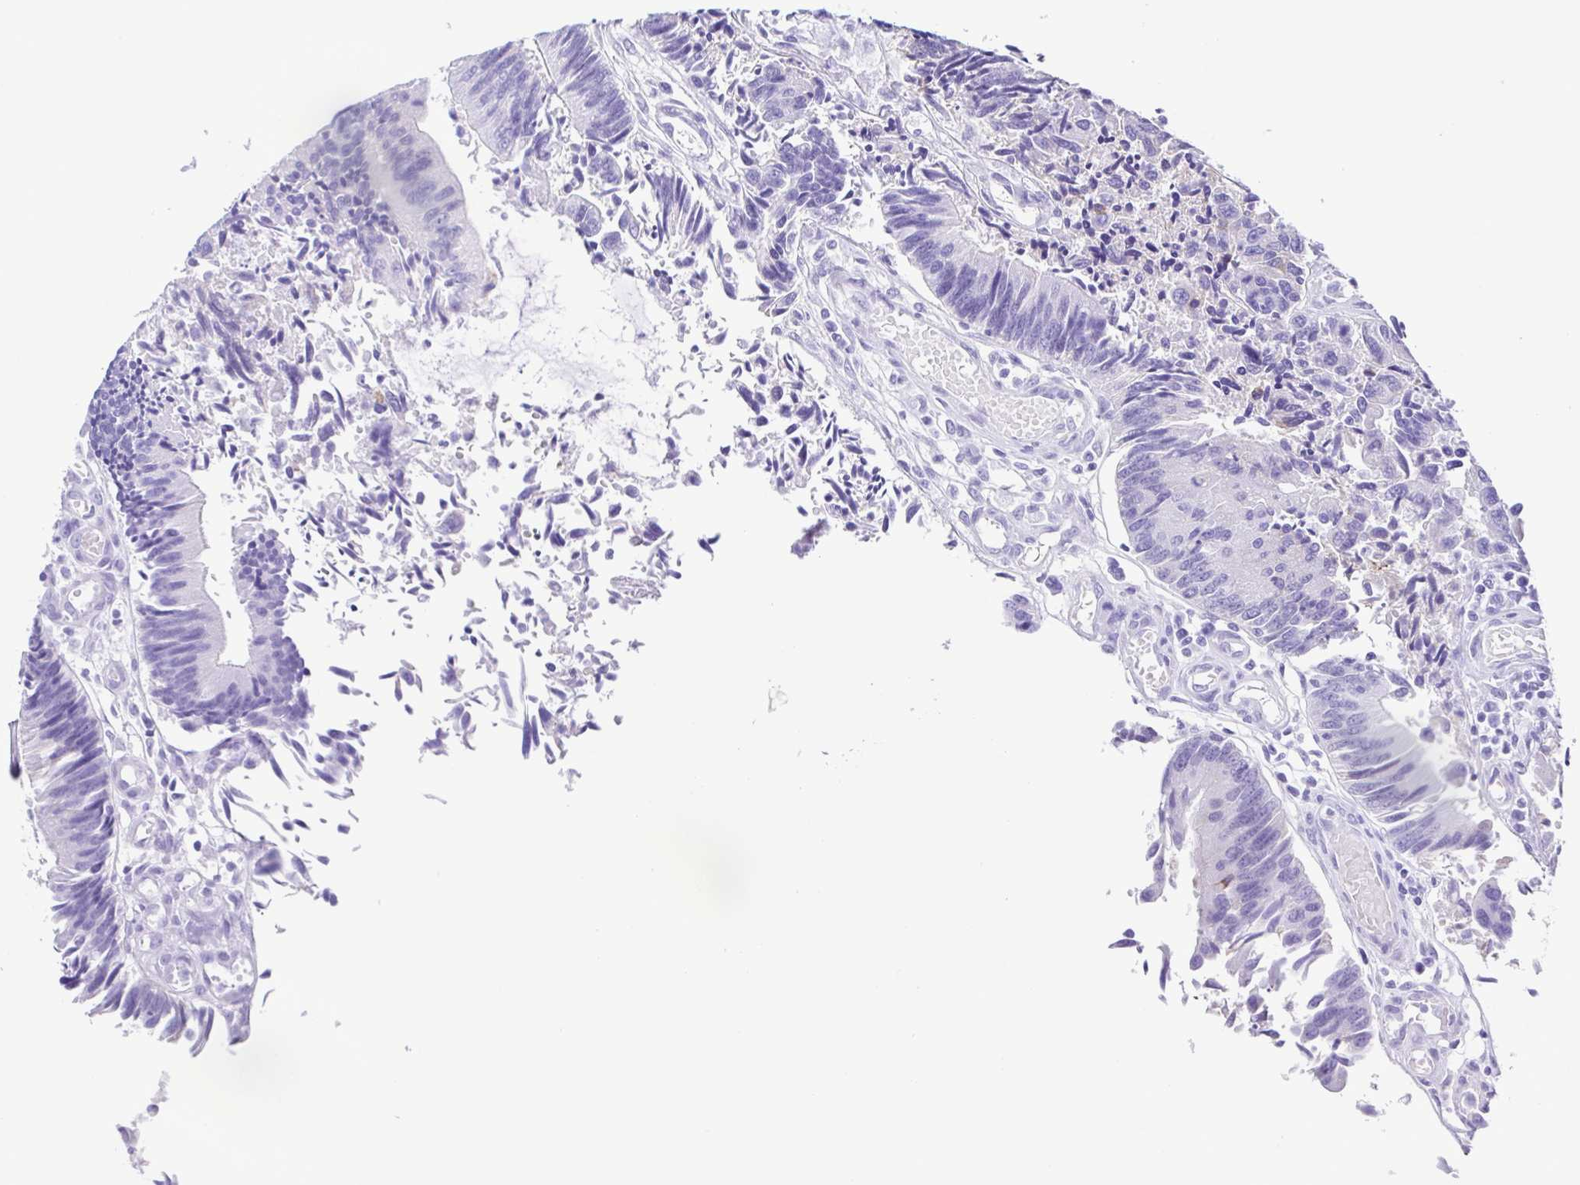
{"staining": {"intensity": "negative", "quantity": "none", "location": "none"}, "tissue": "colorectal cancer", "cell_type": "Tumor cells", "image_type": "cancer", "snomed": [{"axis": "morphology", "description": "Adenocarcinoma, NOS"}, {"axis": "topography", "description": "Colon"}], "caption": "Immunohistochemical staining of colorectal adenocarcinoma displays no significant expression in tumor cells.", "gene": "ERP27", "patient": {"sex": "female", "age": 67}}